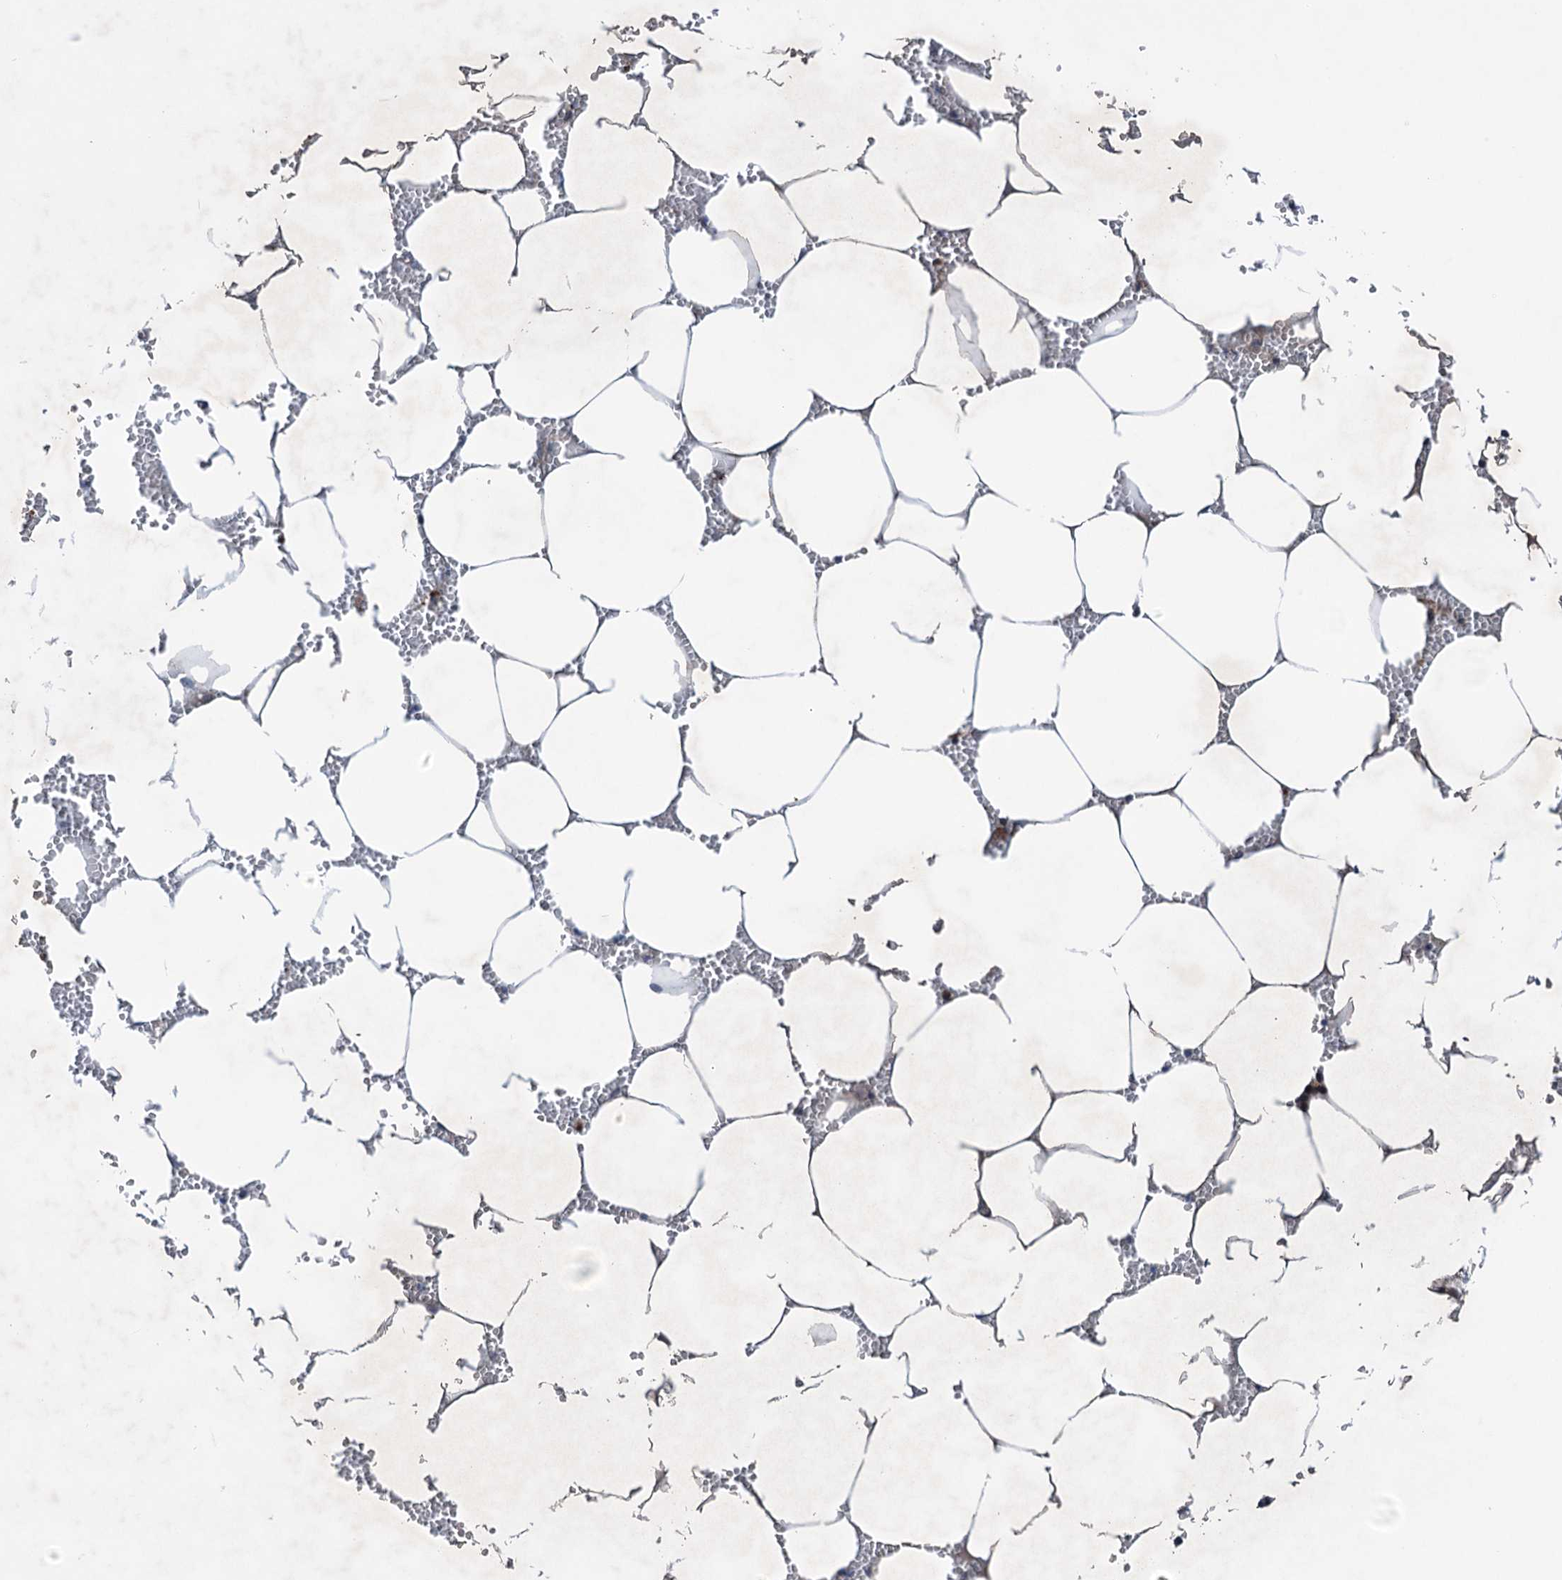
{"staining": {"intensity": "weak", "quantity": "<25%", "location": "cytoplasmic/membranous"}, "tissue": "bone marrow", "cell_type": "Hematopoietic cells", "image_type": "normal", "snomed": [{"axis": "morphology", "description": "Normal tissue, NOS"}, {"axis": "topography", "description": "Bone marrow"}], "caption": "An image of bone marrow stained for a protein exhibits no brown staining in hematopoietic cells. The staining is performed using DAB brown chromogen with nuclei counter-stained in using hematoxylin.", "gene": "NCAPD2", "patient": {"sex": "male", "age": 70}}